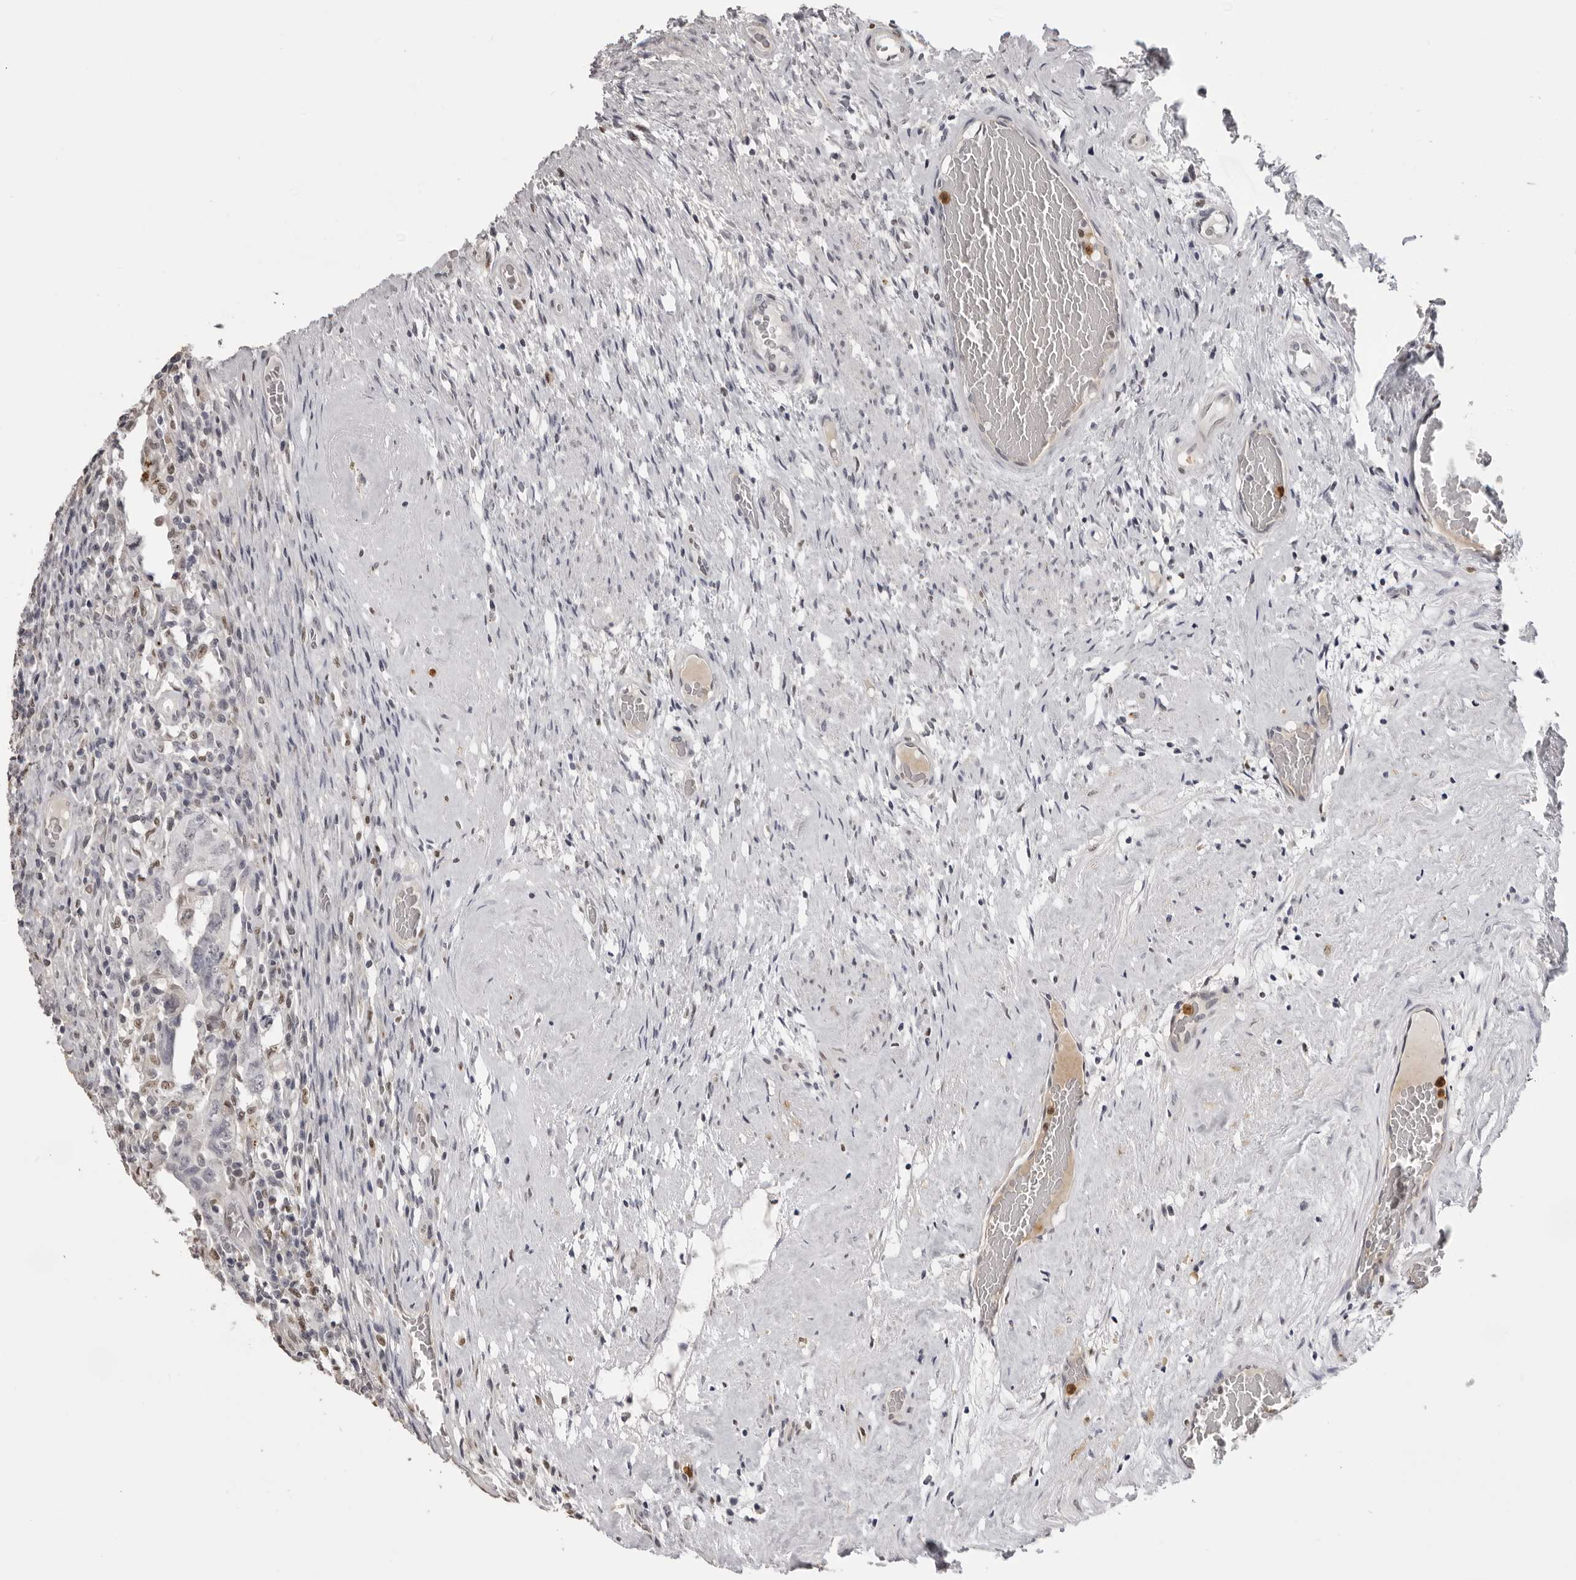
{"staining": {"intensity": "negative", "quantity": "none", "location": "none"}, "tissue": "testis cancer", "cell_type": "Tumor cells", "image_type": "cancer", "snomed": [{"axis": "morphology", "description": "Carcinoma, Embryonal, NOS"}, {"axis": "topography", "description": "Testis"}], "caption": "There is no significant expression in tumor cells of testis embryonal carcinoma. (DAB immunohistochemistry (IHC), high magnification).", "gene": "IL31", "patient": {"sex": "male", "age": 26}}